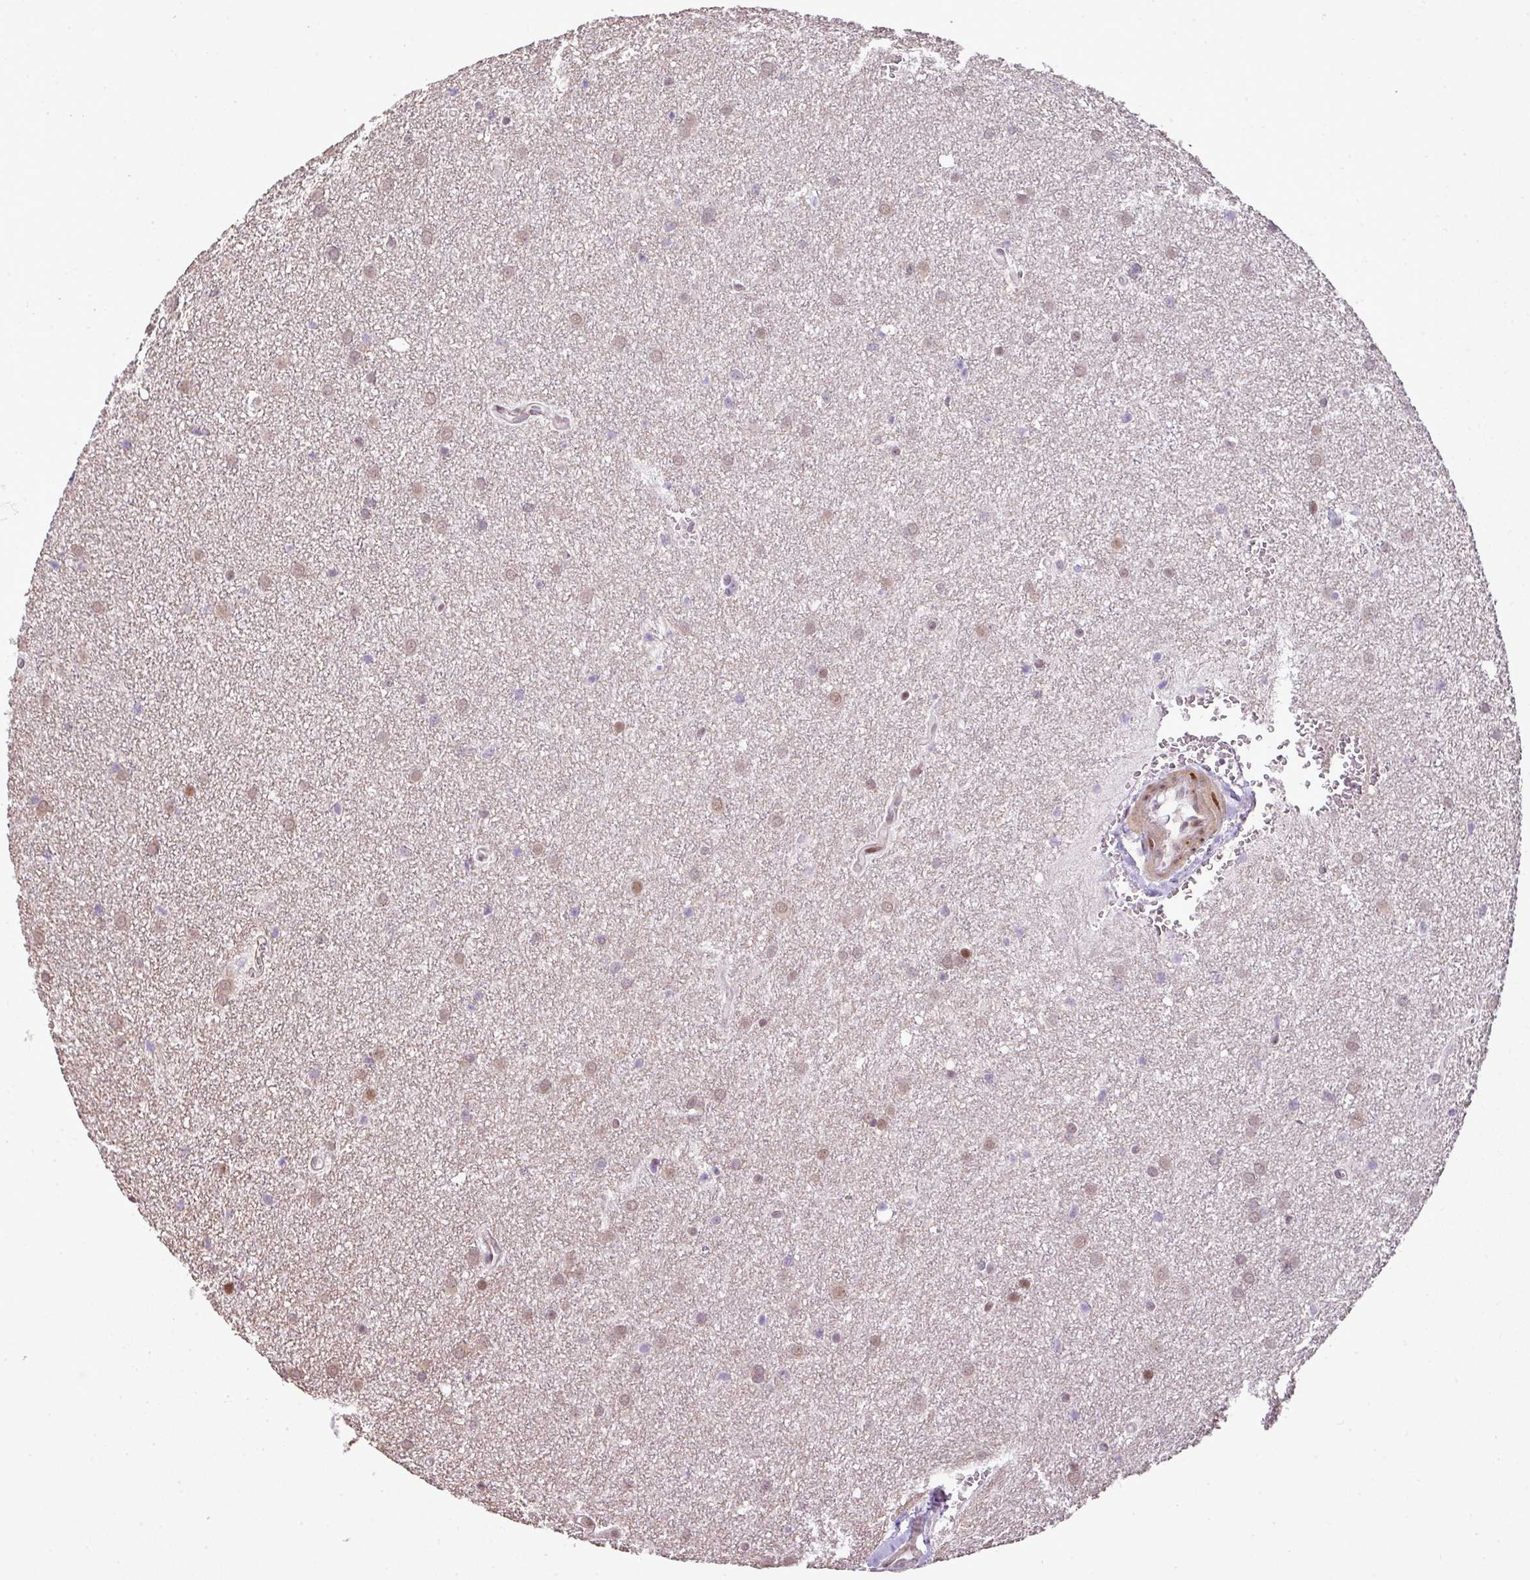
{"staining": {"intensity": "moderate", "quantity": "<25%", "location": "nuclear"}, "tissue": "glioma", "cell_type": "Tumor cells", "image_type": "cancer", "snomed": [{"axis": "morphology", "description": "Glioma, malignant, Low grade"}, {"axis": "topography", "description": "Cerebellum"}], "caption": "DAB immunohistochemical staining of human glioma exhibits moderate nuclear protein expression in about <25% of tumor cells.", "gene": "MYSM1", "patient": {"sex": "female", "age": 5}}